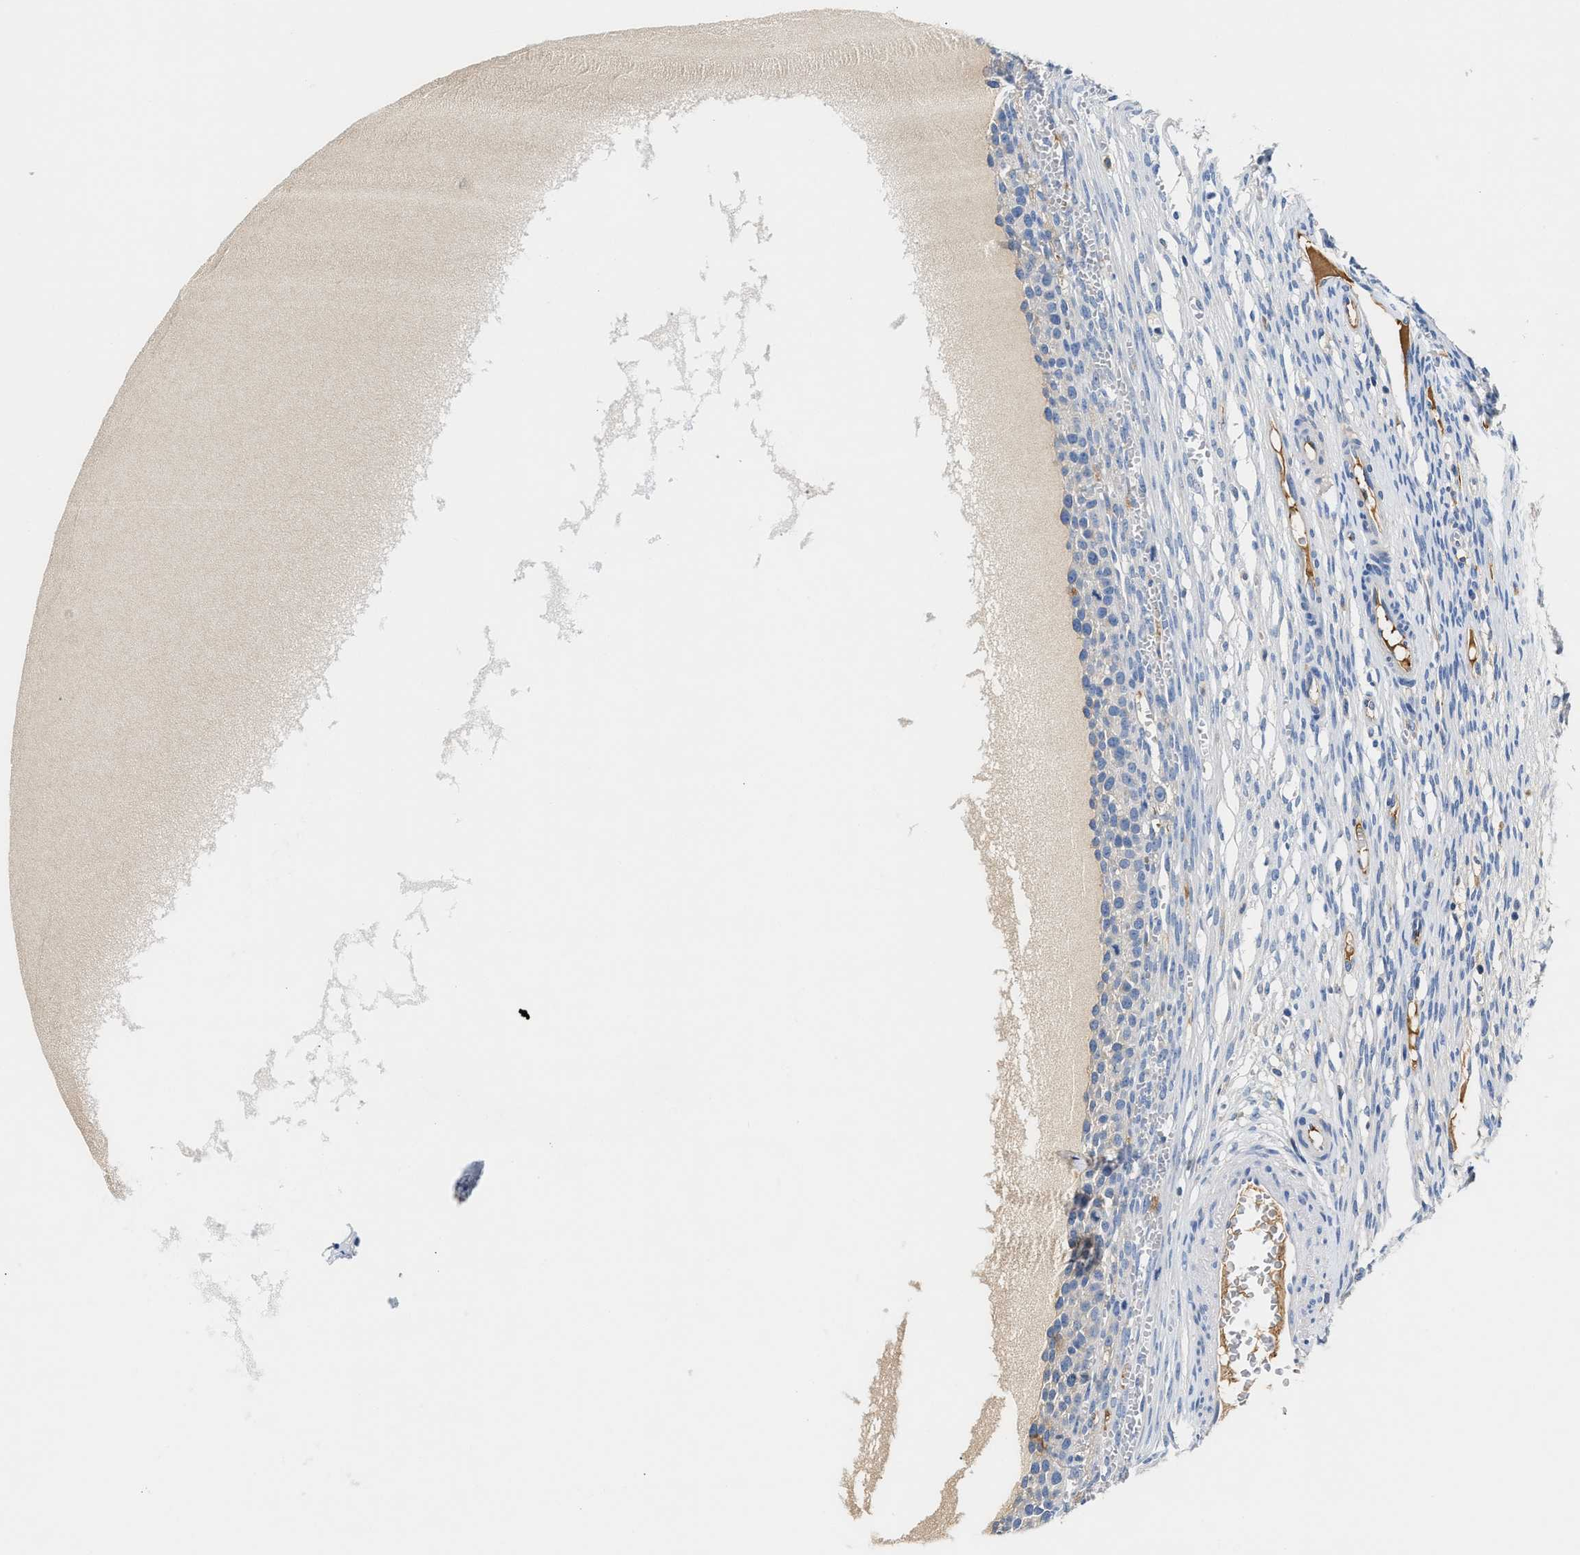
{"staining": {"intensity": "negative", "quantity": "none", "location": "none"}, "tissue": "ovary", "cell_type": "Follicle cells", "image_type": "normal", "snomed": [{"axis": "morphology", "description": "Normal tissue, NOS"}, {"axis": "topography", "description": "Ovary"}], "caption": "Micrograph shows no significant protein expression in follicle cells of unremarkable ovary. (DAB immunohistochemistry, high magnification).", "gene": "TUT7", "patient": {"sex": "female", "age": 33}}